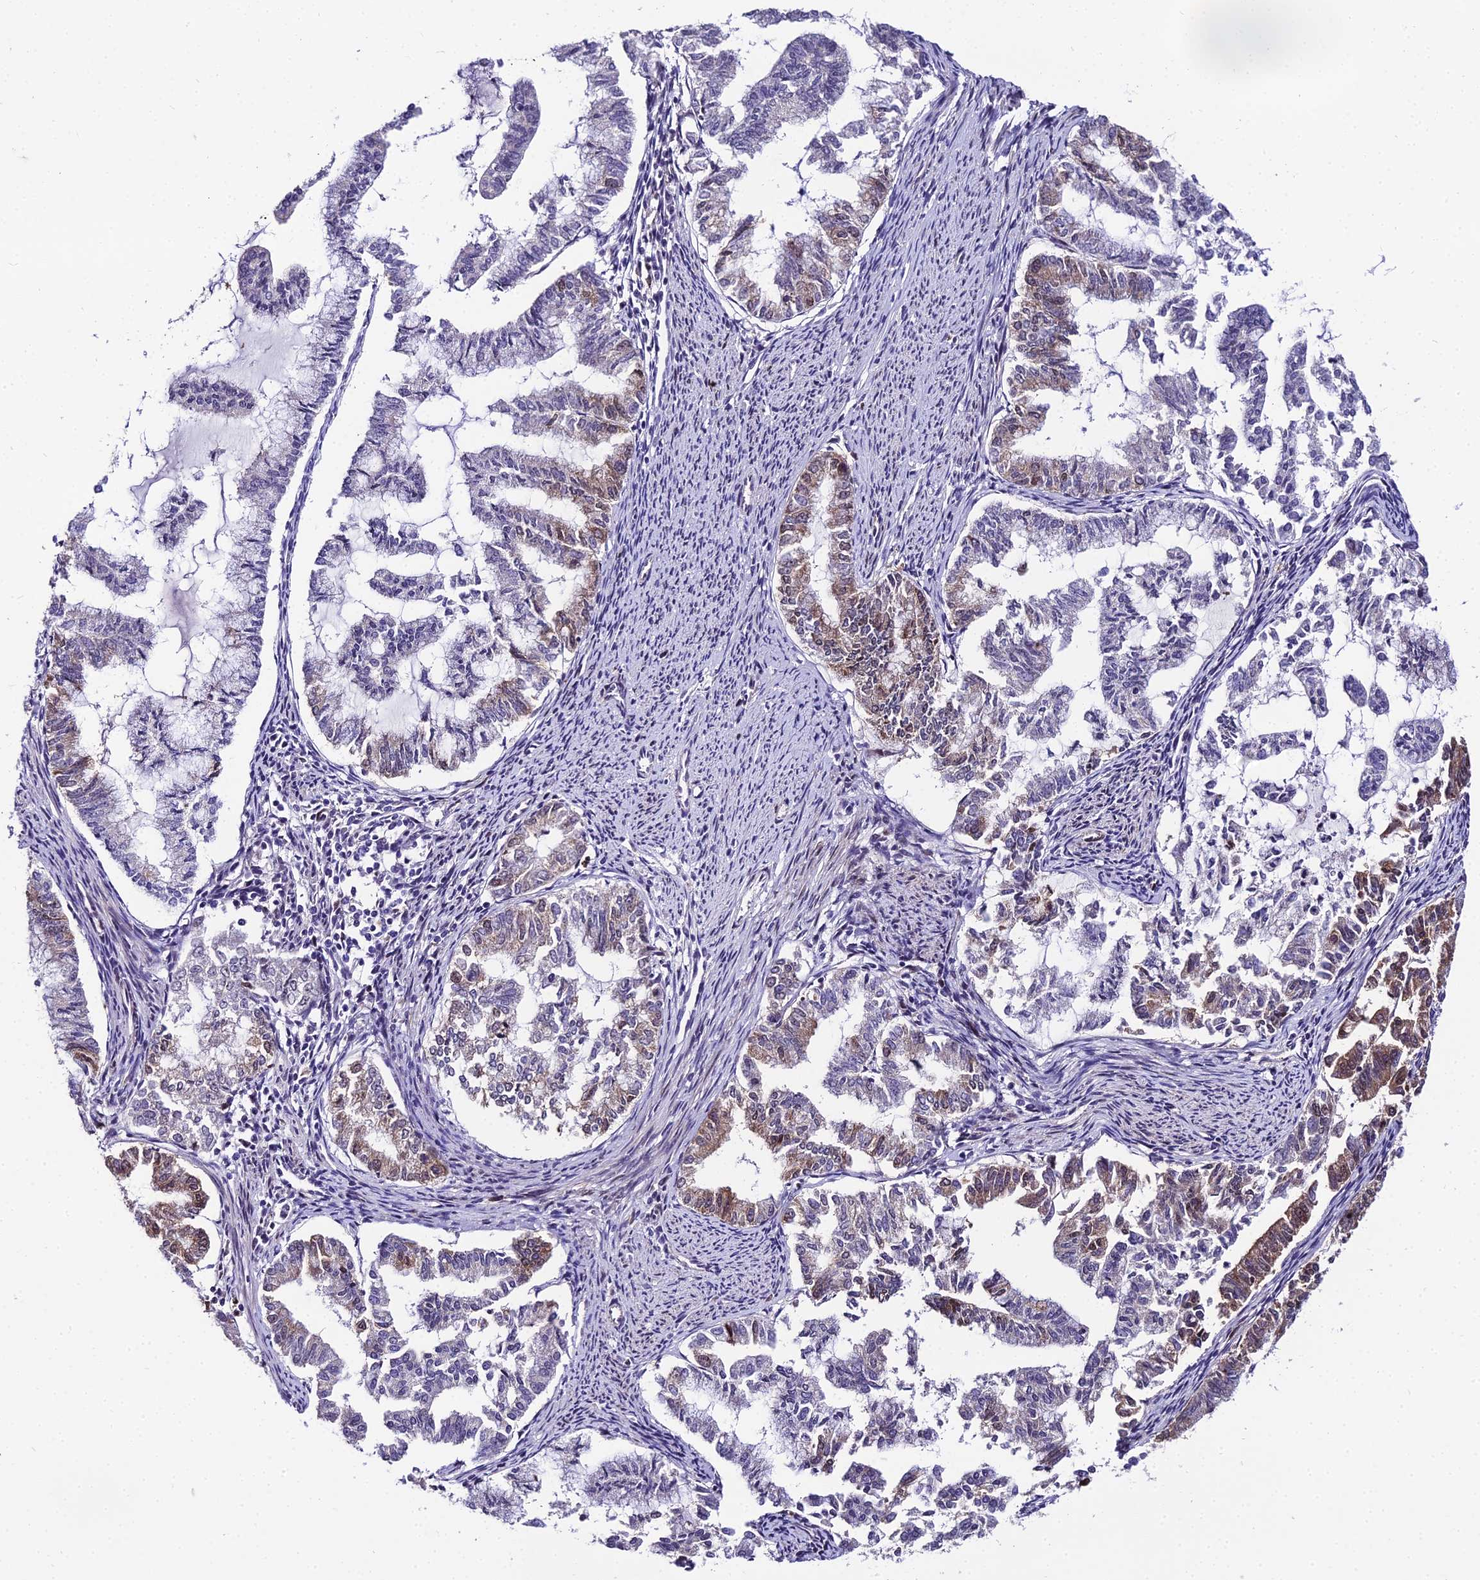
{"staining": {"intensity": "moderate", "quantity": "<25%", "location": "cytoplasmic/membranous,nuclear"}, "tissue": "endometrial cancer", "cell_type": "Tumor cells", "image_type": "cancer", "snomed": [{"axis": "morphology", "description": "Adenocarcinoma, NOS"}, {"axis": "topography", "description": "Endometrium"}], "caption": "Endometrial cancer was stained to show a protein in brown. There is low levels of moderate cytoplasmic/membranous and nuclear positivity in approximately <25% of tumor cells.", "gene": "TRIML2", "patient": {"sex": "female", "age": 79}}